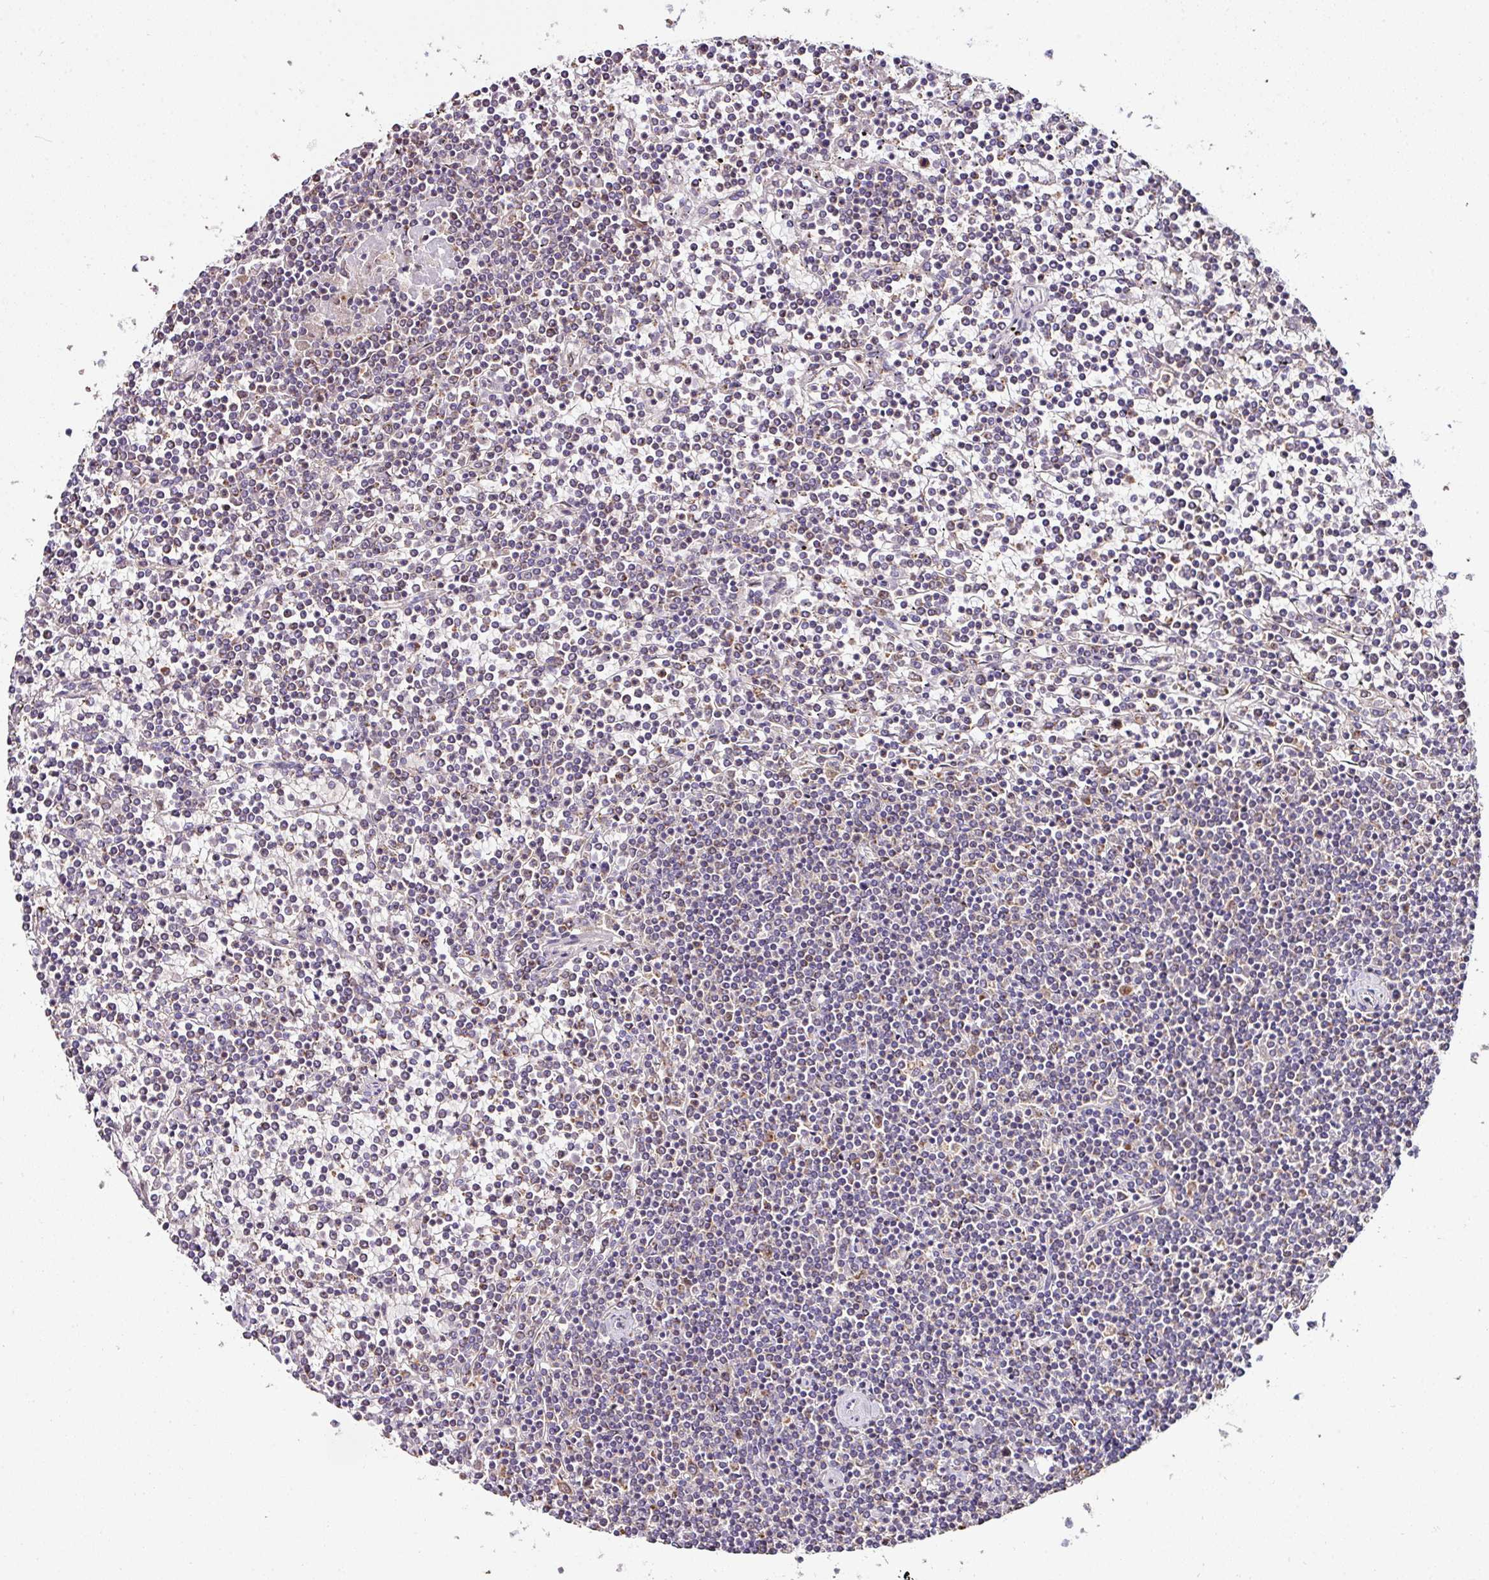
{"staining": {"intensity": "negative", "quantity": "none", "location": "none"}, "tissue": "lymphoma", "cell_type": "Tumor cells", "image_type": "cancer", "snomed": [{"axis": "morphology", "description": "Malignant lymphoma, non-Hodgkin's type, Low grade"}, {"axis": "topography", "description": "Spleen"}], "caption": "The histopathology image reveals no staining of tumor cells in lymphoma. (Stains: DAB (3,3'-diaminobenzidine) IHC with hematoxylin counter stain, Microscopy: brightfield microscopy at high magnification).", "gene": "CPD", "patient": {"sex": "female", "age": 19}}